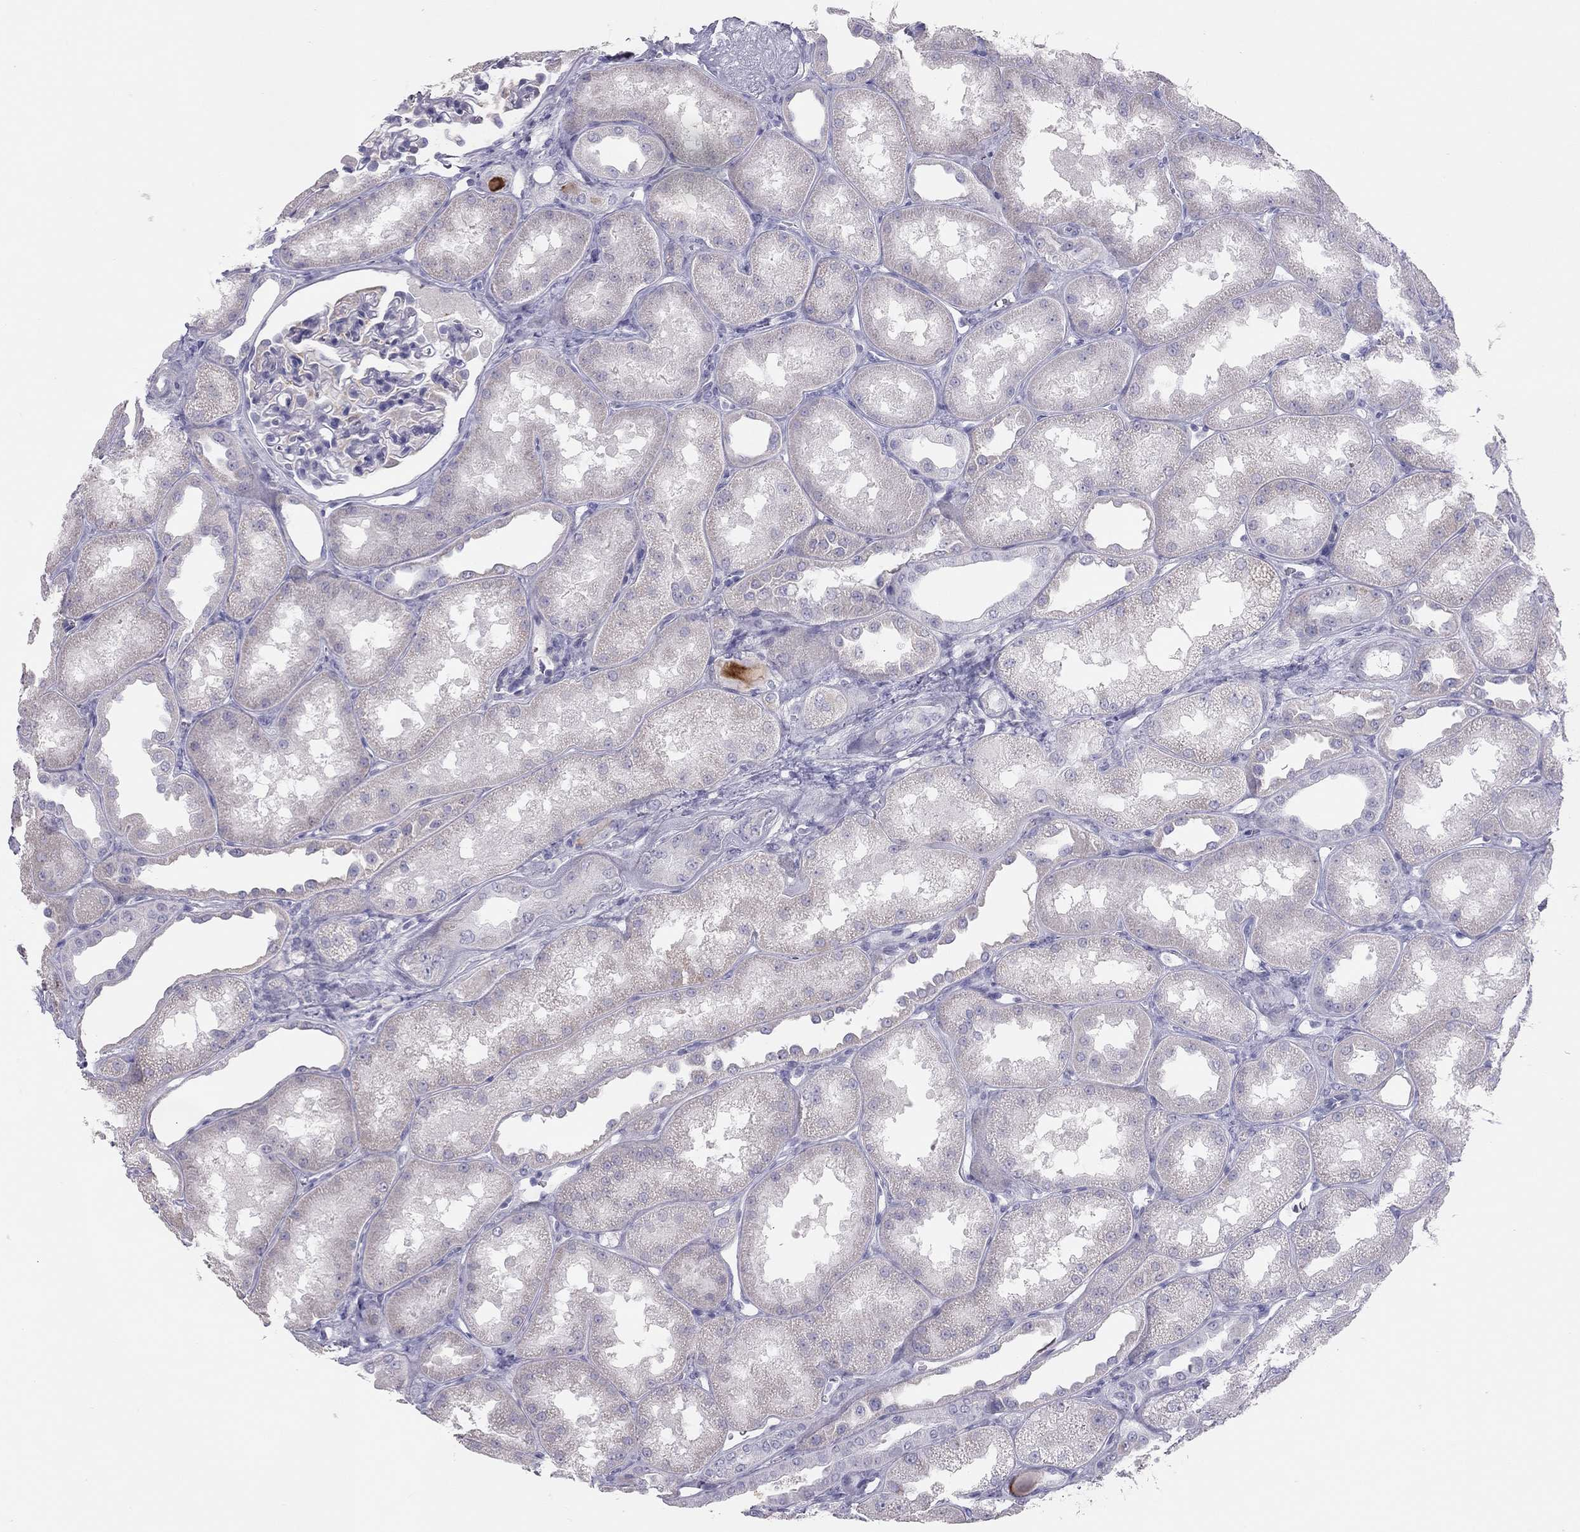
{"staining": {"intensity": "negative", "quantity": "none", "location": "none"}, "tissue": "kidney", "cell_type": "Cells in glomeruli", "image_type": "normal", "snomed": [{"axis": "morphology", "description": "Normal tissue, NOS"}, {"axis": "topography", "description": "Kidney"}], "caption": "The photomicrograph exhibits no significant positivity in cells in glomeruli of kidney. Brightfield microscopy of immunohistochemistry (IHC) stained with DAB (brown) and hematoxylin (blue), captured at high magnification.", "gene": "SPATA12", "patient": {"sex": "male", "age": 61}}